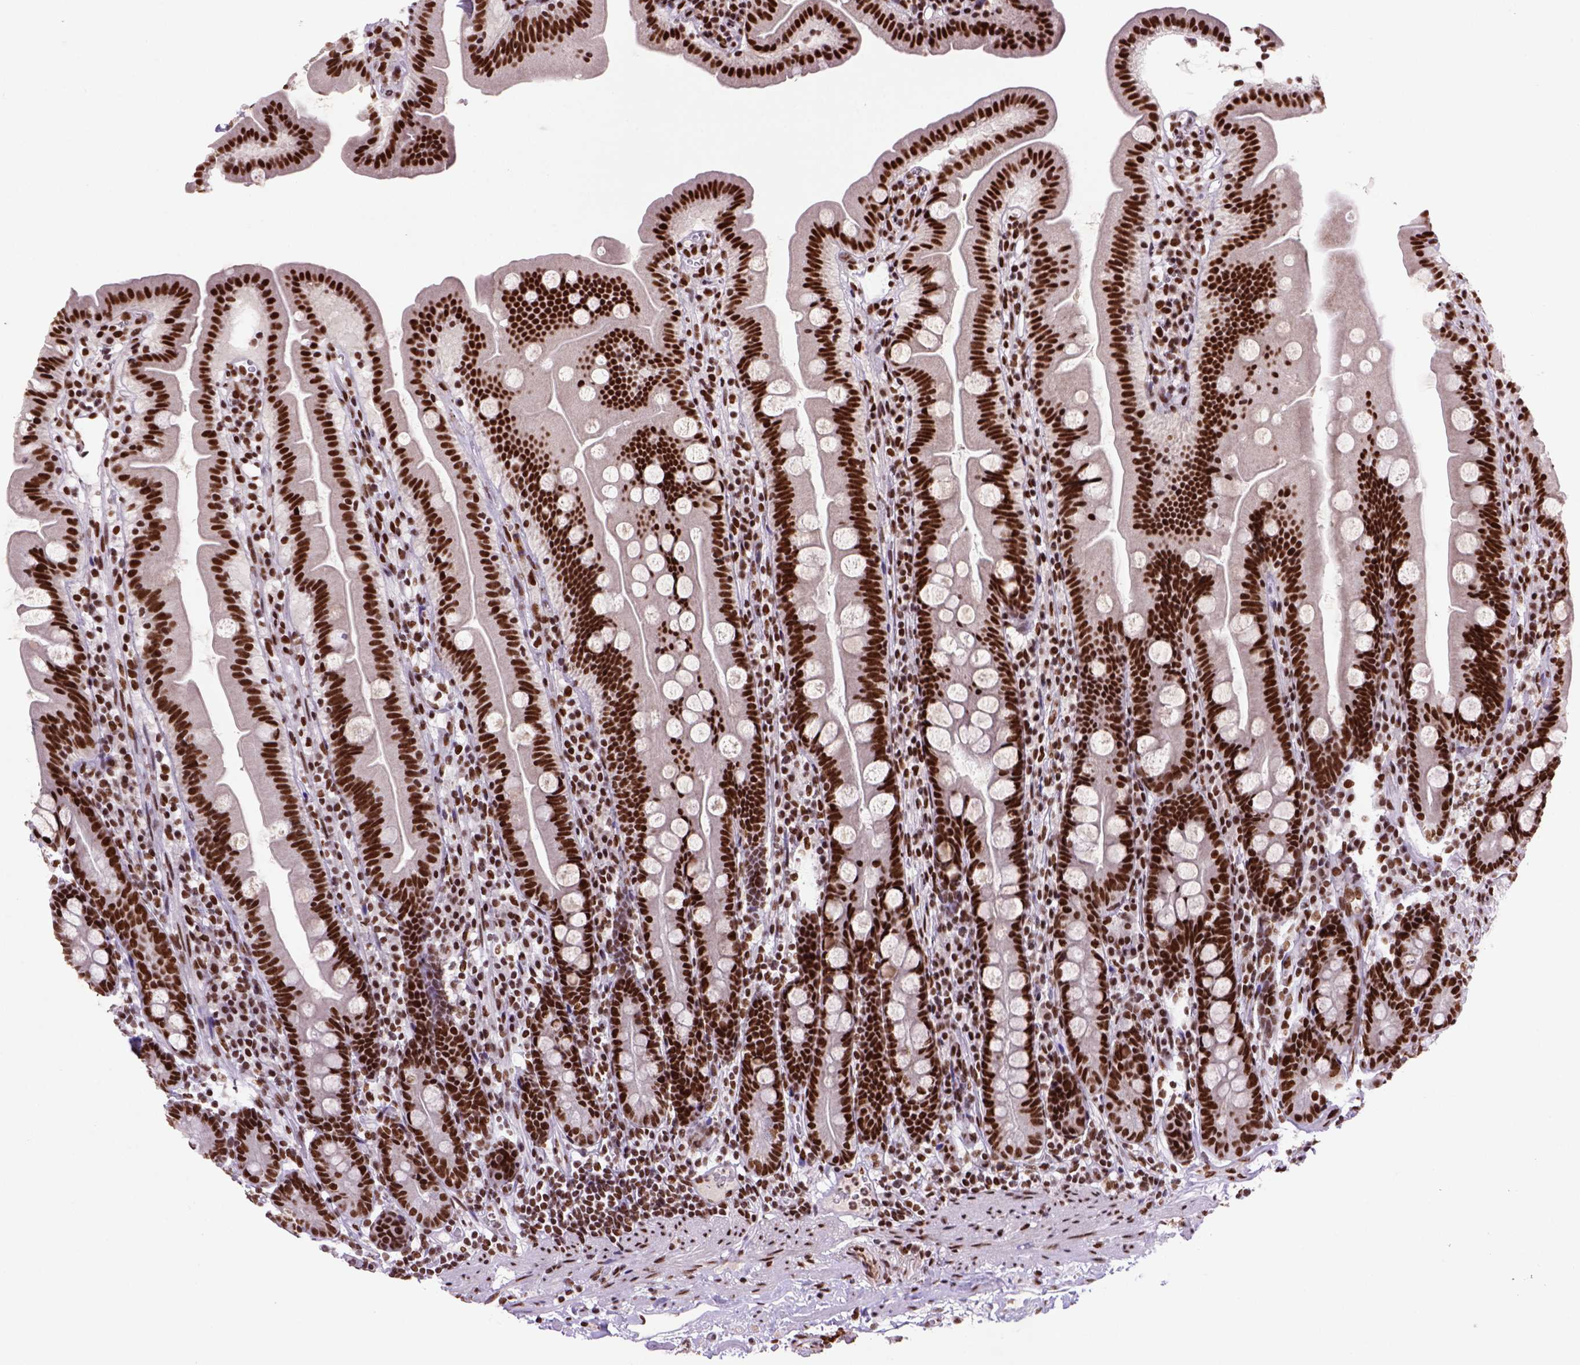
{"staining": {"intensity": "strong", "quantity": ">75%", "location": "nuclear"}, "tissue": "duodenum", "cell_type": "Glandular cells", "image_type": "normal", "snomed": [{"axis": "morphology", "description": "Normal tissue, NOS"}, {"axis": "topography", "description": "Duodenum"}], "caption": "Protein analysis of unremarkable duodenum demonstrates strong nuclear positivity in approximately >75% of glandular cells. Immunohistochemistry stains the protein in brown and the nuclei are stained blue.", "gene": "NSMCE2", "patient": {"sex": "female", "age": 67}}